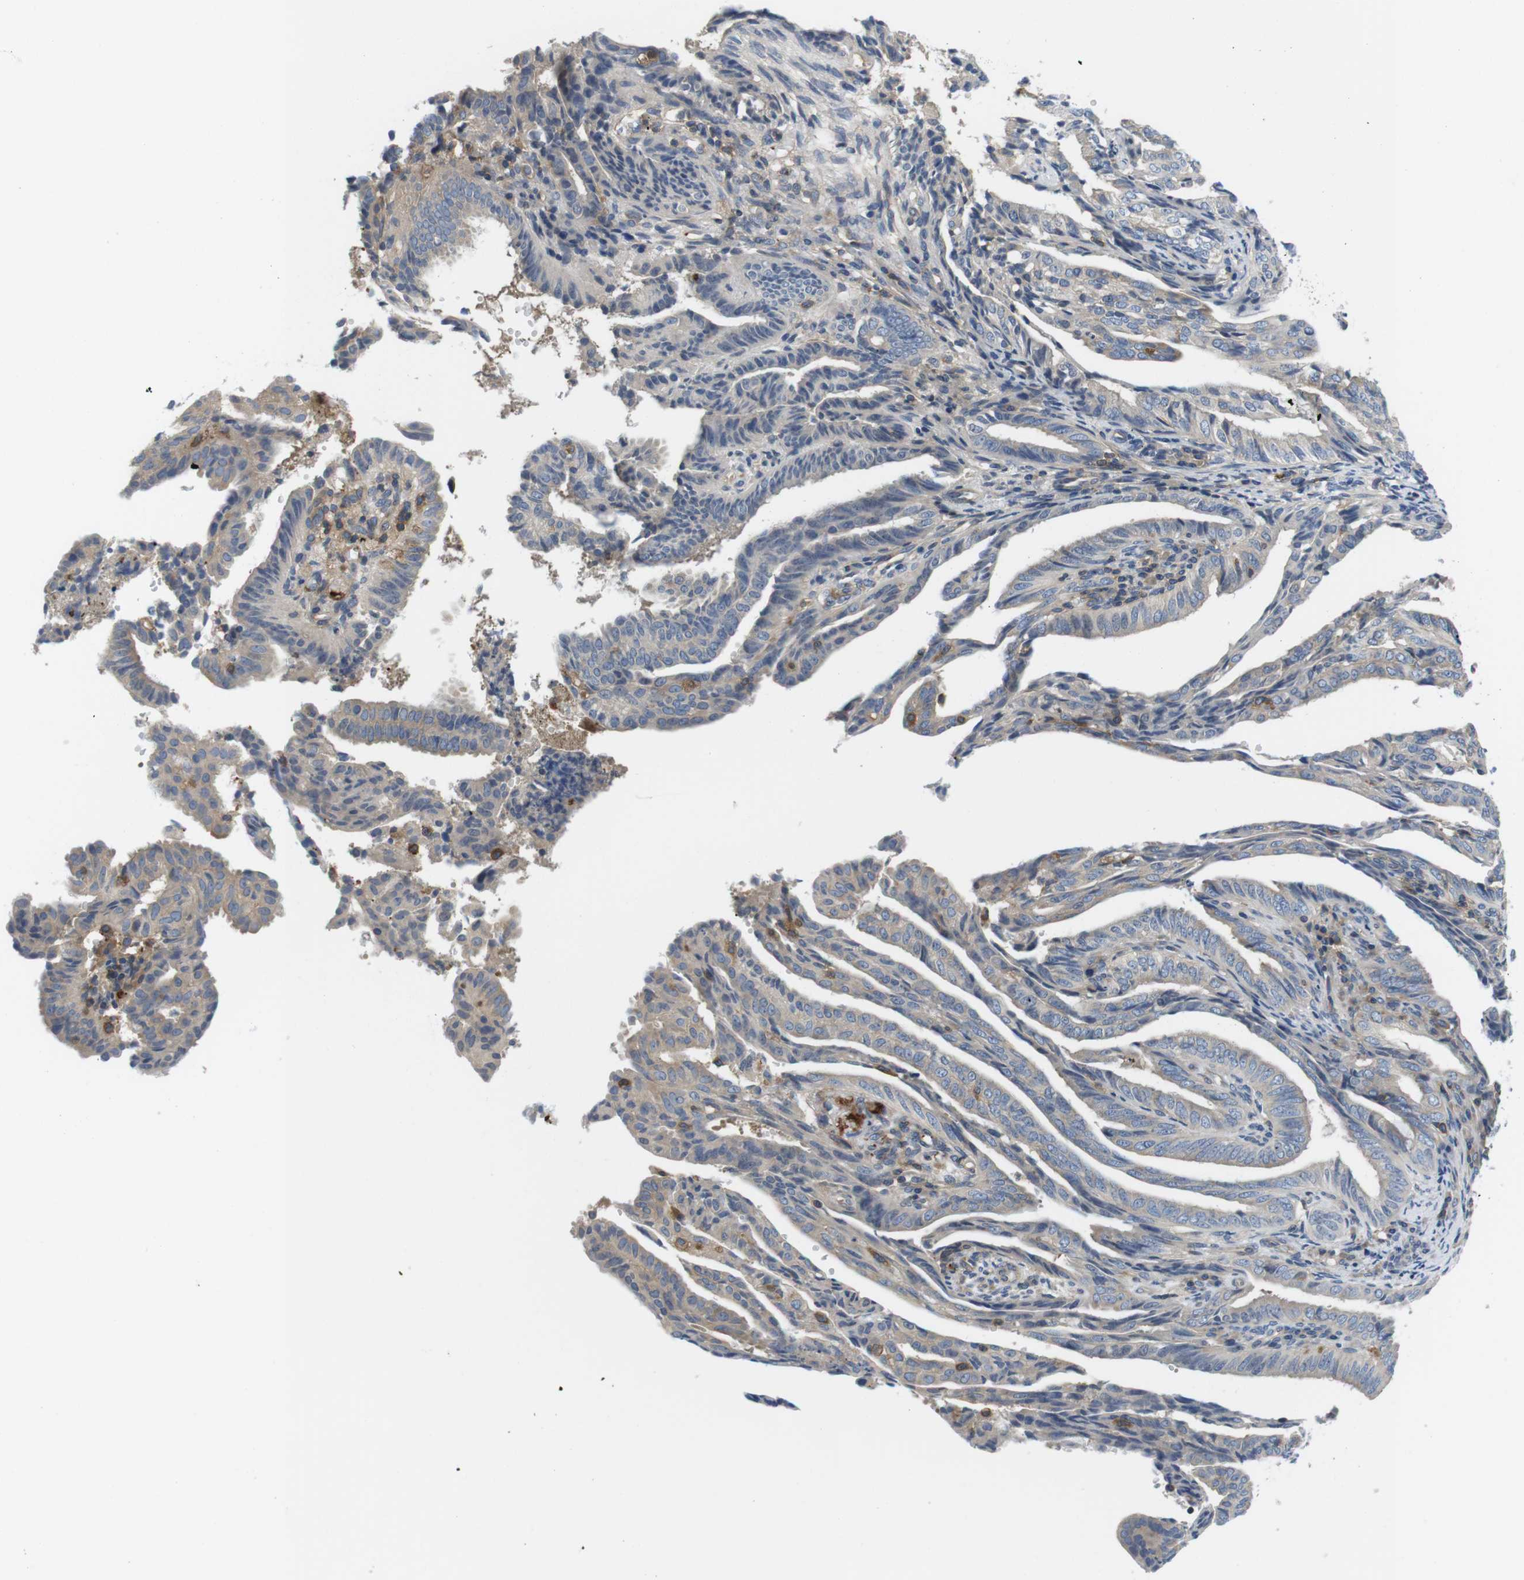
{"staining": {"intensity": "weak", "quantity": "<25%", "location": "cytoplasmic/membranous"}, "tissue": "endometrial cancer", "cell_type": "Tumor cells", "image_type": "cancer", "snomed": [{"axis": "morphology", "description": "Adenocarcinoma, NOS"}, {"axis": "topography", "description": "Endometrium"}], "caption": "Protein analysis of adenocarcinoma (endometrial) demonstrates no significant positivity in tumor cells.", "gene": "HERPUD2", "patient": {"sex": "female", "age": 58}}